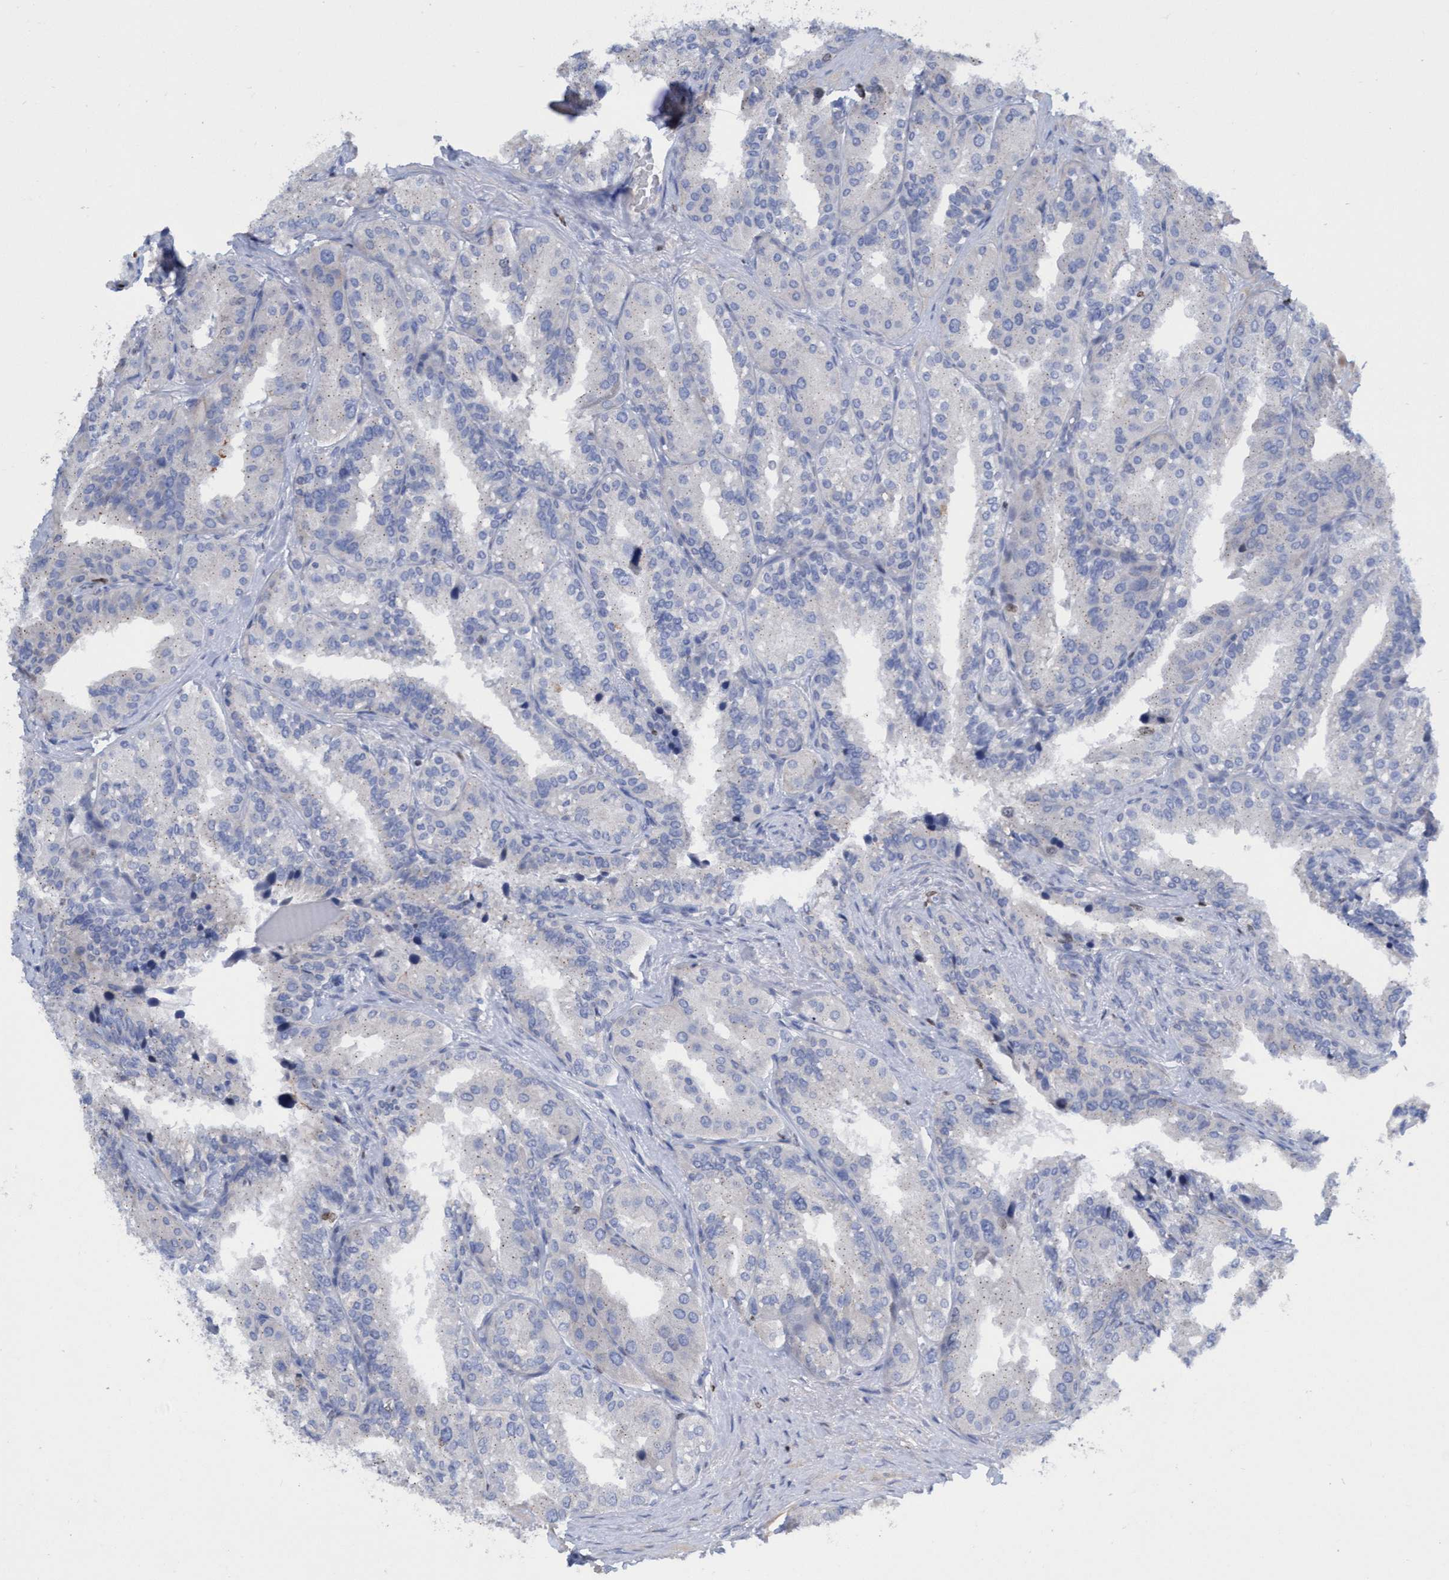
{"staining": {"intensity": "negative", "quantity": "none", "location": "none"}, "tissue": "seminal vesicle", "cell_type": "Glandular cells", "image_type": "normal", "snomed": [{"axis": "morphology", "description": "Normal tissue, NOS"}, {"axis": "topography", "description": "Prostate"}, {"axis": "topography", "description": "Seminal veicle"}], "caption": "The IHC micrograph has no significant staining in glandular cells of seminal vesicle. (DAB IHC, high magnification).", "gene": "CBX2", "patient": {"sex": "male", "age": 51}}